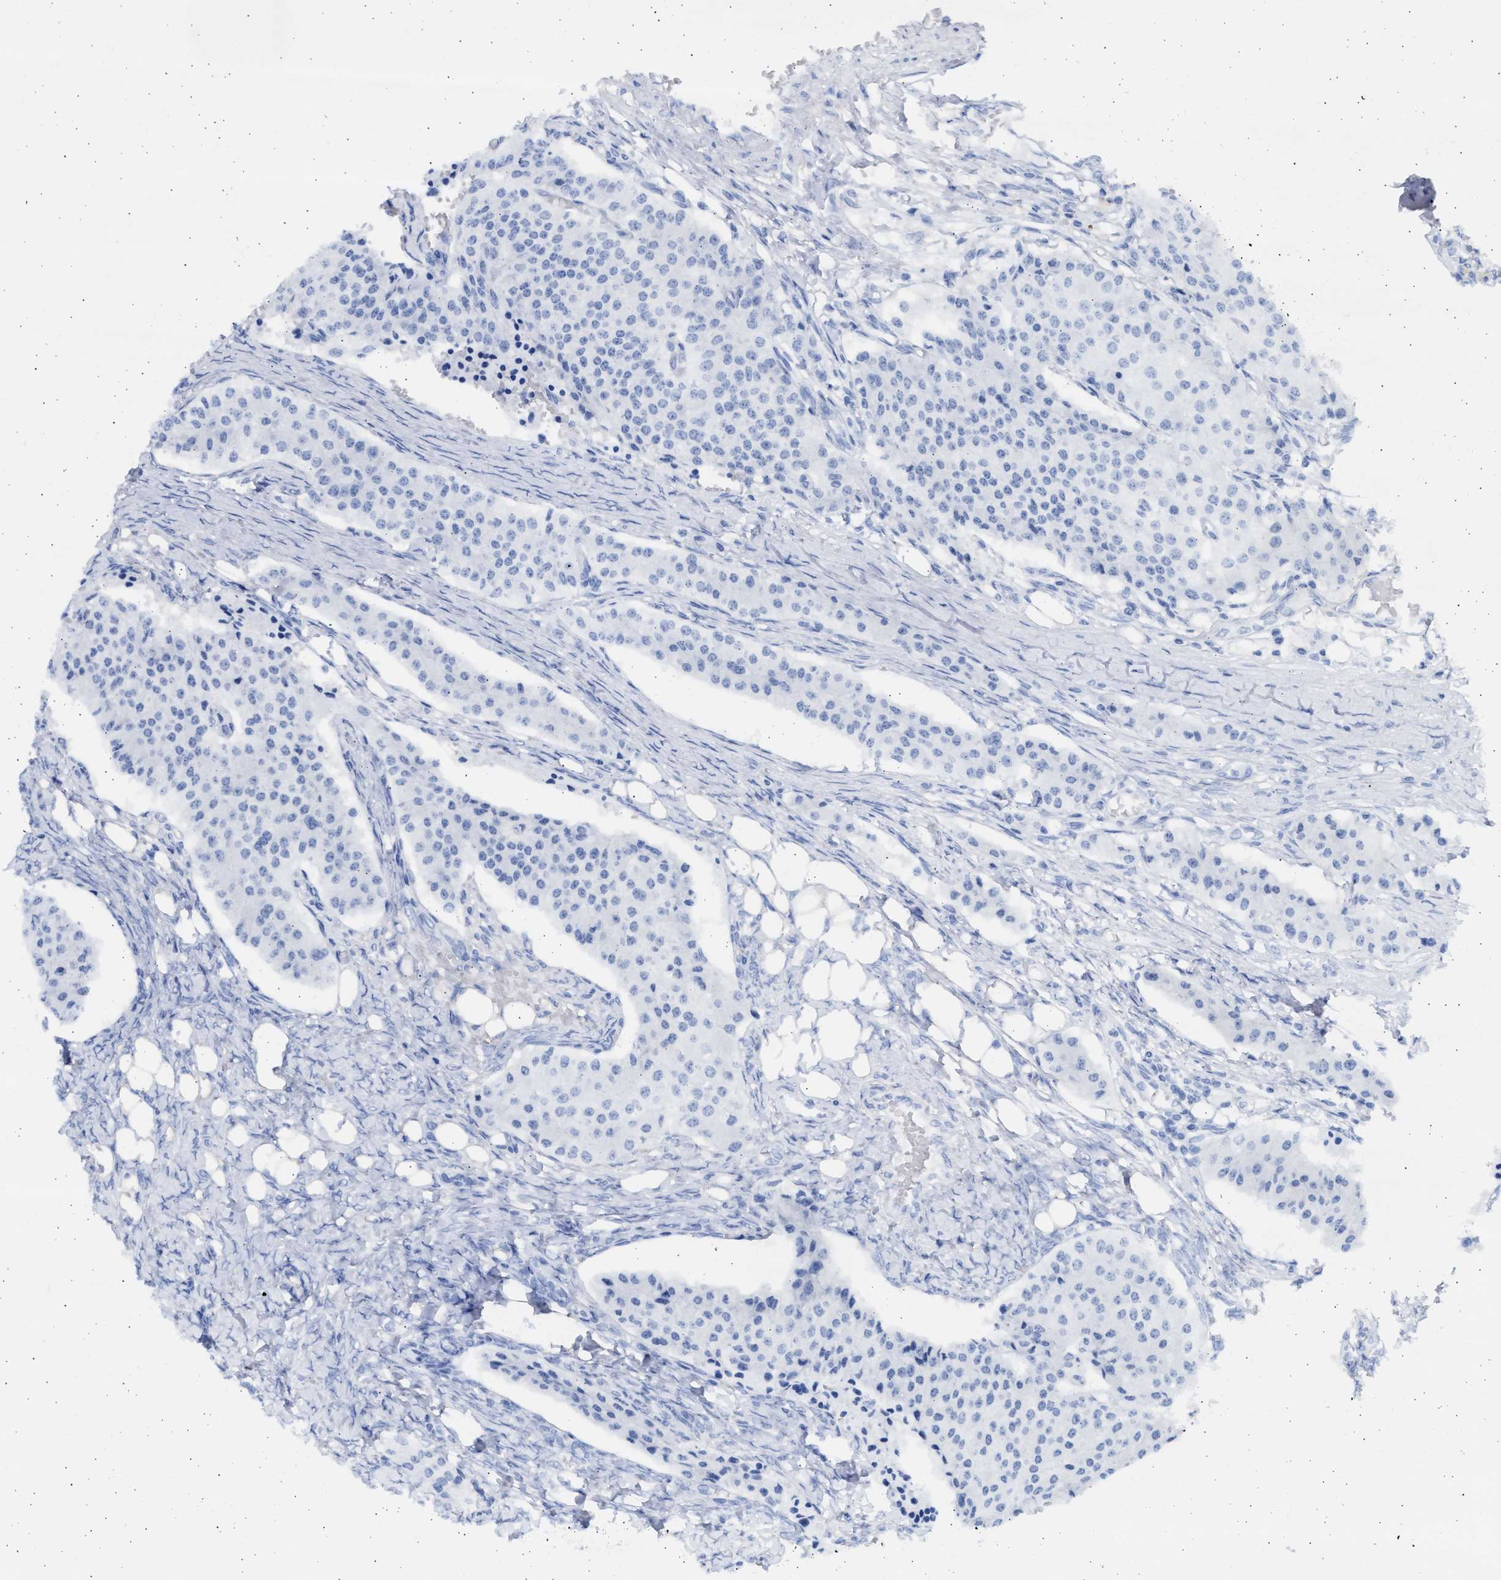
{"staining": {"intensity": "negative", "quantity": "none", "location": "none"}, "tissue": "carcinoid", "cell_type": "Tumor cells", "image_type": "cancer", "snomed": [{"axis": "morphology", "description": "Carcinoid, malignant, NOS"}, {"axis": "topography", "description": "Colon"}], "caption": "Carcinoid (malignant) stained for a protein using immunohistochemistry (IHC) shows no staining tumor cells.", "gene": "ALDOC", "patient": {"sex": "female", "age": 52}}